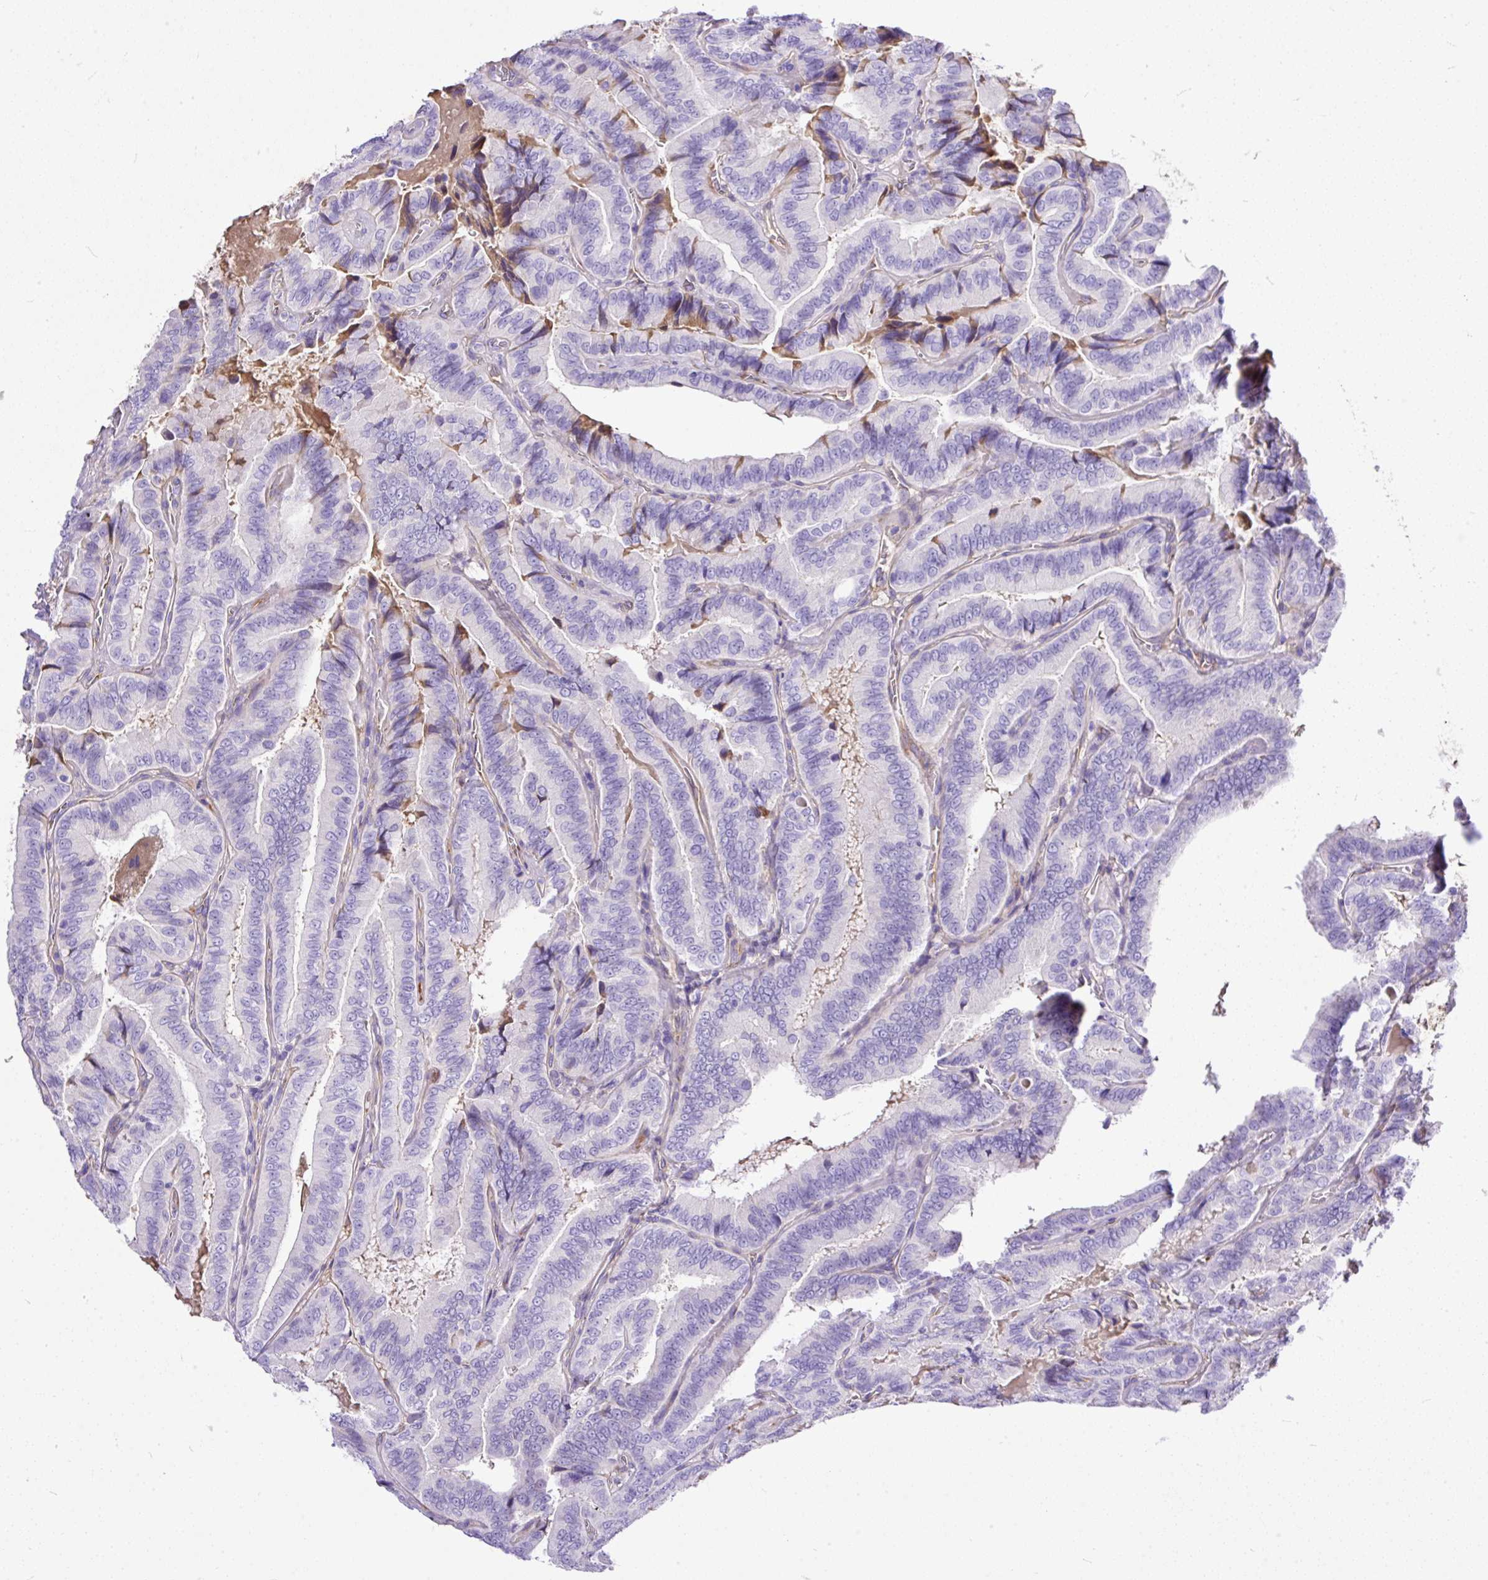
{"staining": {"intensity": "moderate", "quantity": "<25%", "location": "cytoplasmic/membranous"}, "tissue": "thyroid cancer", "cell_type": "Tumor cells", "image_type": "cancer", "snomed": [{"axis": "morphology", "description": "Papillary adenocarcinoma, NOS"}, {"axis": "topography", "description": "Thyroid gland"}], "caption": "Approximately <25% of tumor cells in human thyroid cancer (papillary adenocarcinoma) display moderate cytoplasmic/membranous protein expression as visualized by brown immunohistochemical staining.", "gene": "CLEC3B", "patient": {"sex": "male", "age": 61}}